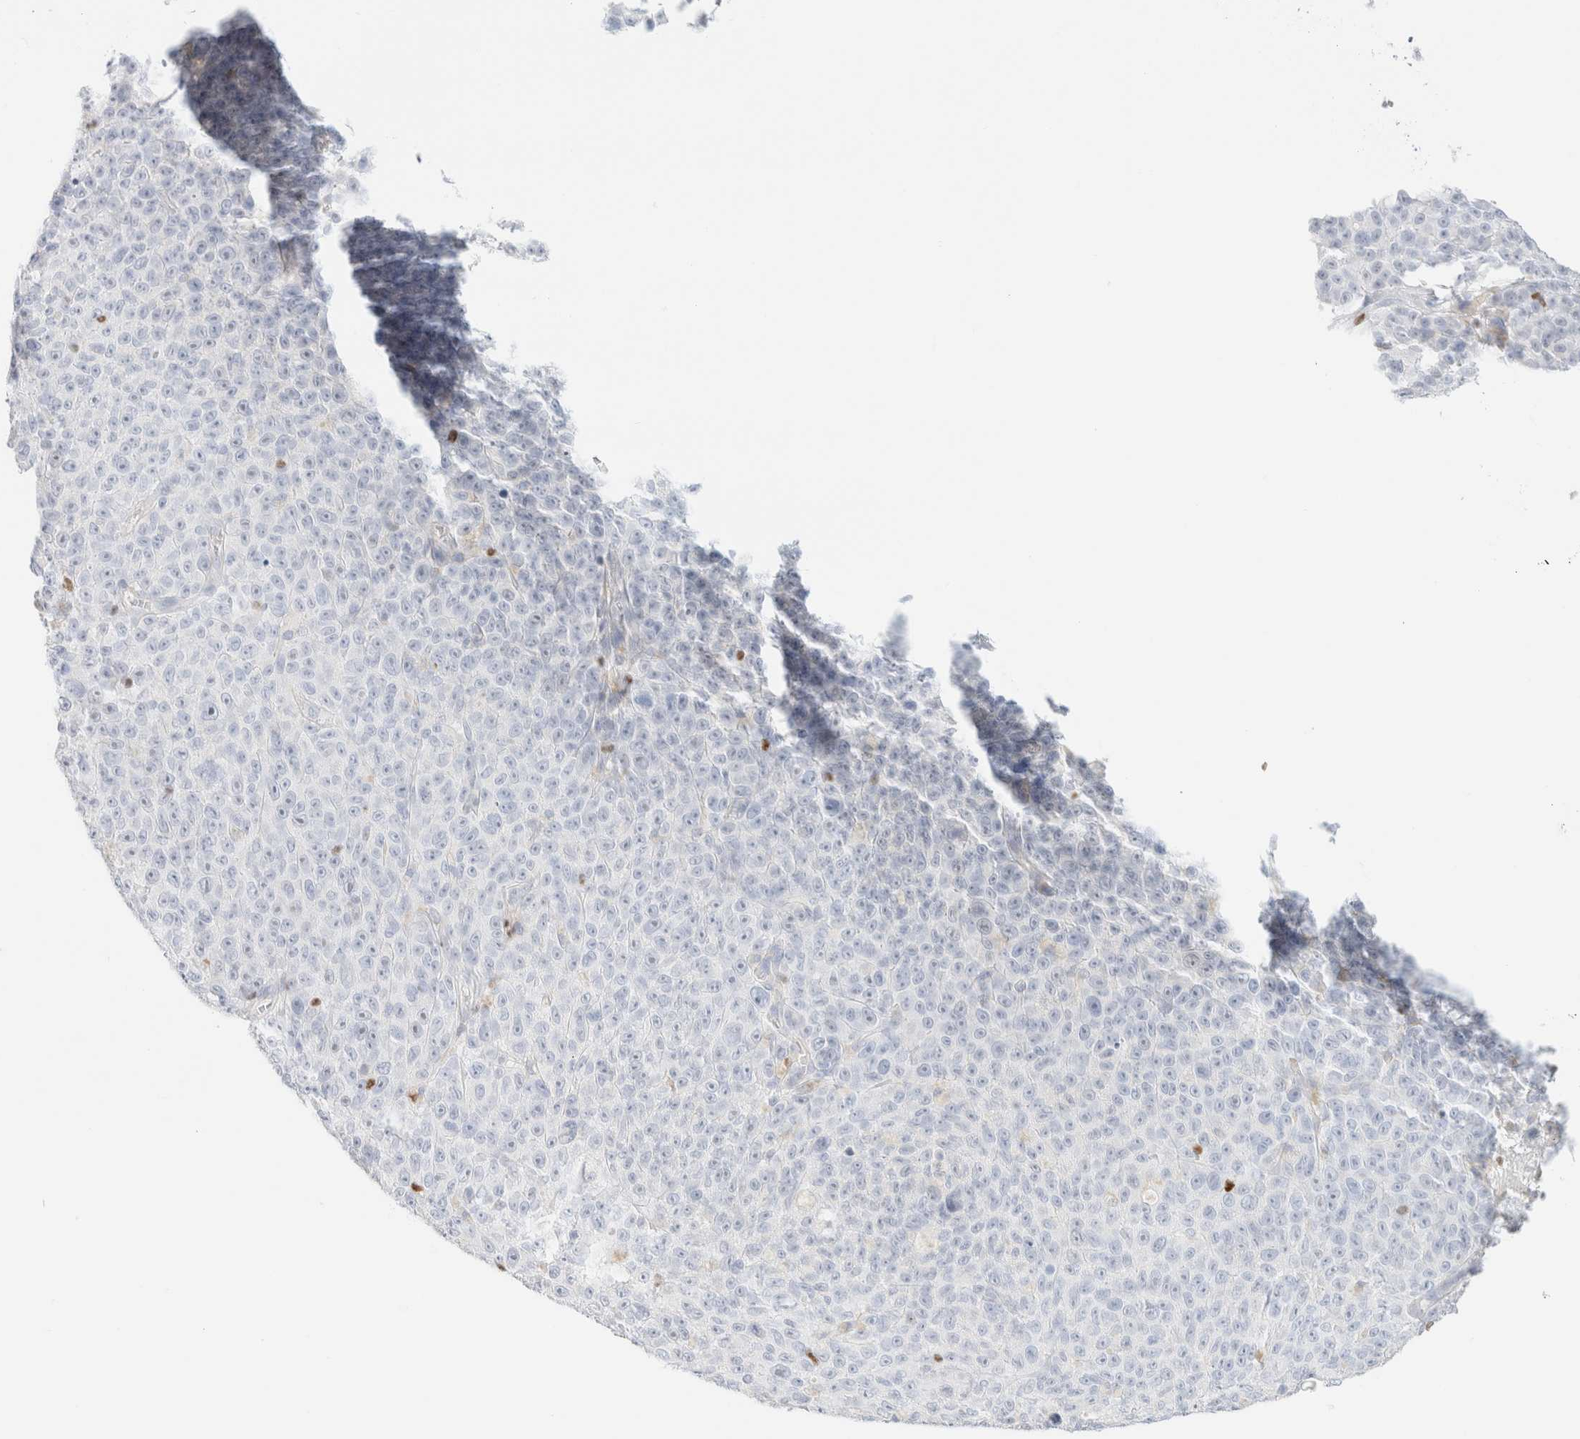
{"staining": {"intensity": "negative", "quantity": "none", "location": "none"}, "tissue": "melanoma", "cell_type": "Tumor cells", "image_type": "cancer", "snomed": [{"axis": "morphology", "description": "Malignant melanoma, NOS"}, {"axis": "topography", "description": "Skin"}], "caption": "Melanoma stained for a protein using immunohistochemistry (IHC) shows no staining tumor cells.", "gene": "IKZF3", "patient": {"sex": "female", "age": 82}}